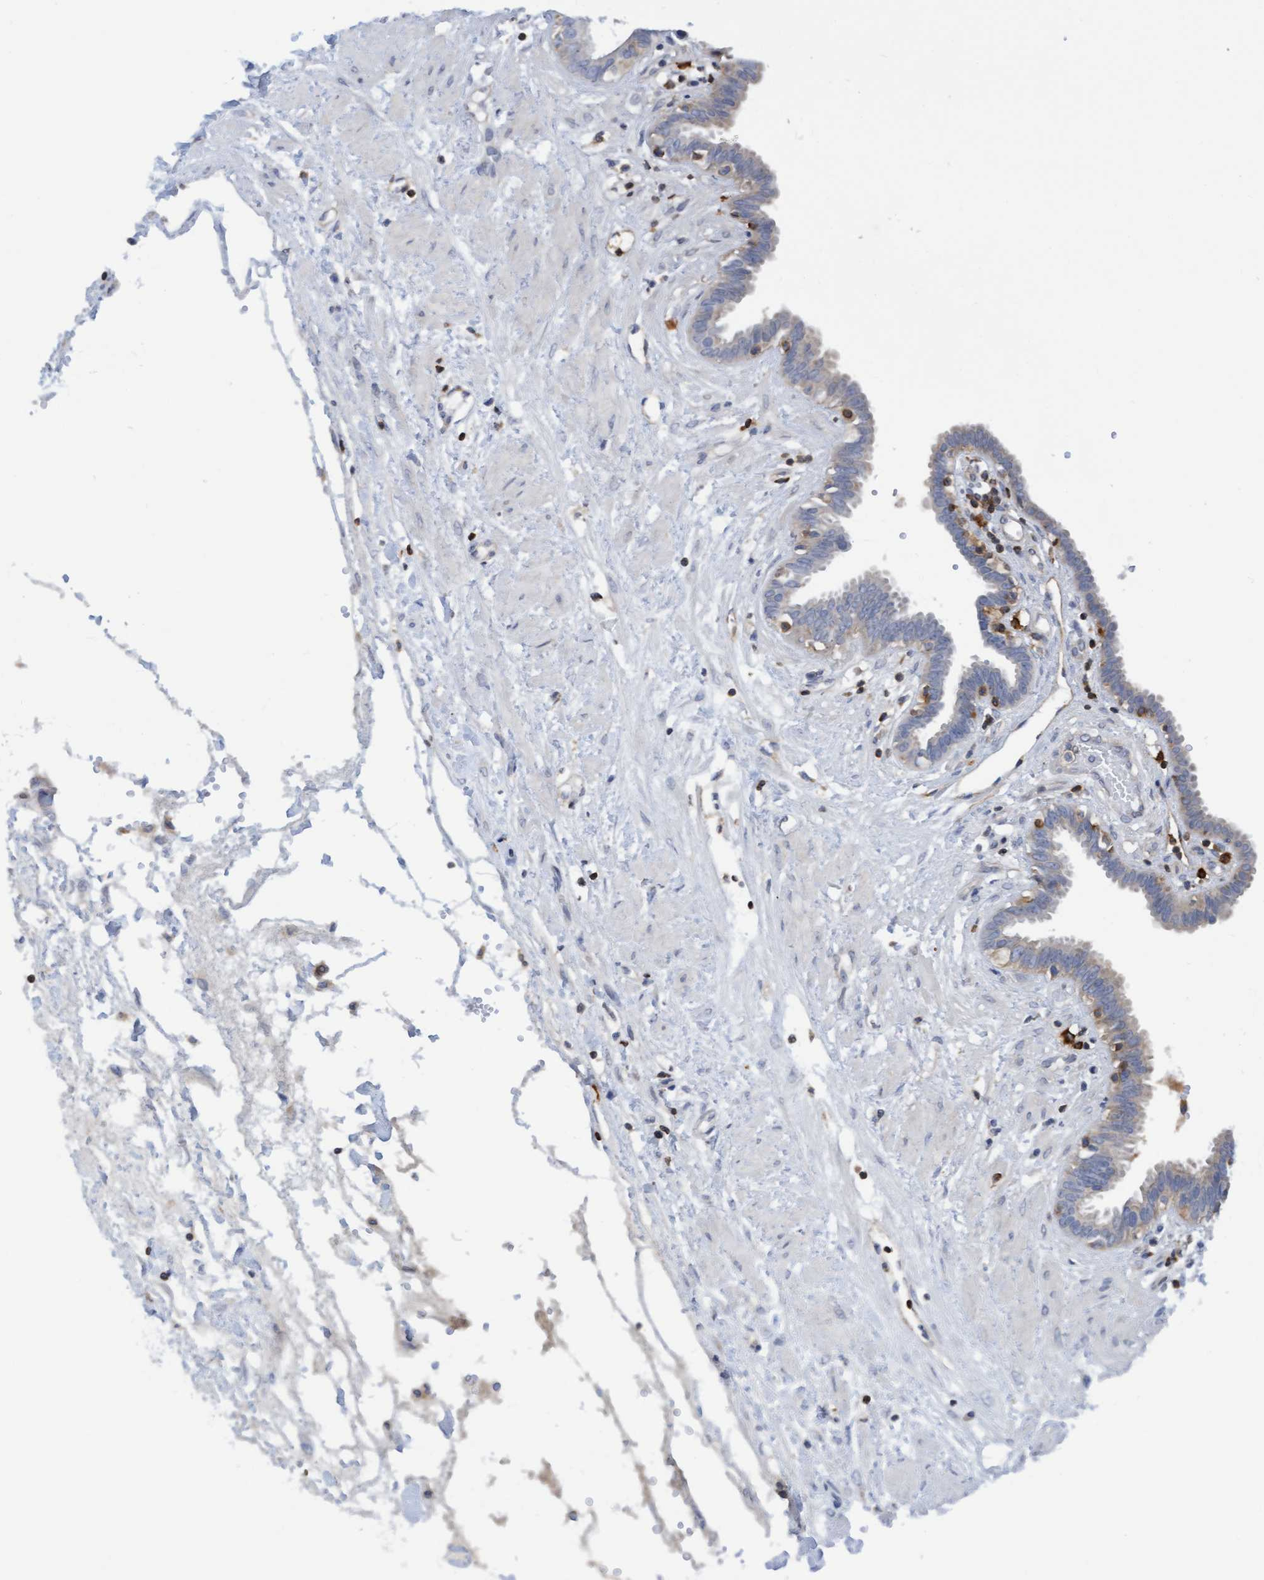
{"staining": {"intensity": "weak", "quantity": "<25%", "location": "cytoplasmic/membranous"}, "tissue": "fallopian tube", "cell_type": "Glandular cells", "image_type": "normal", "snomed": [{"axis": "morphology", "description": "Normal tissue, NOS"}, {"axis": "topography", "description": "Fallopian tube"}, {"axis": "topography", "description": "Placenta"}], "caption": "Immunohistochemical staining of benign fallopian tube exhibits no significant expression in glandular cells. Brightfield microscopy of immunohistochemistry (IHC) stained with DAB (3,3'-diaminobenzidine) (brown) and hematoxylin (blue), captured at high magnification.", "gene": "FNBP1", "patient": {"sex": "female", "age": 32}}